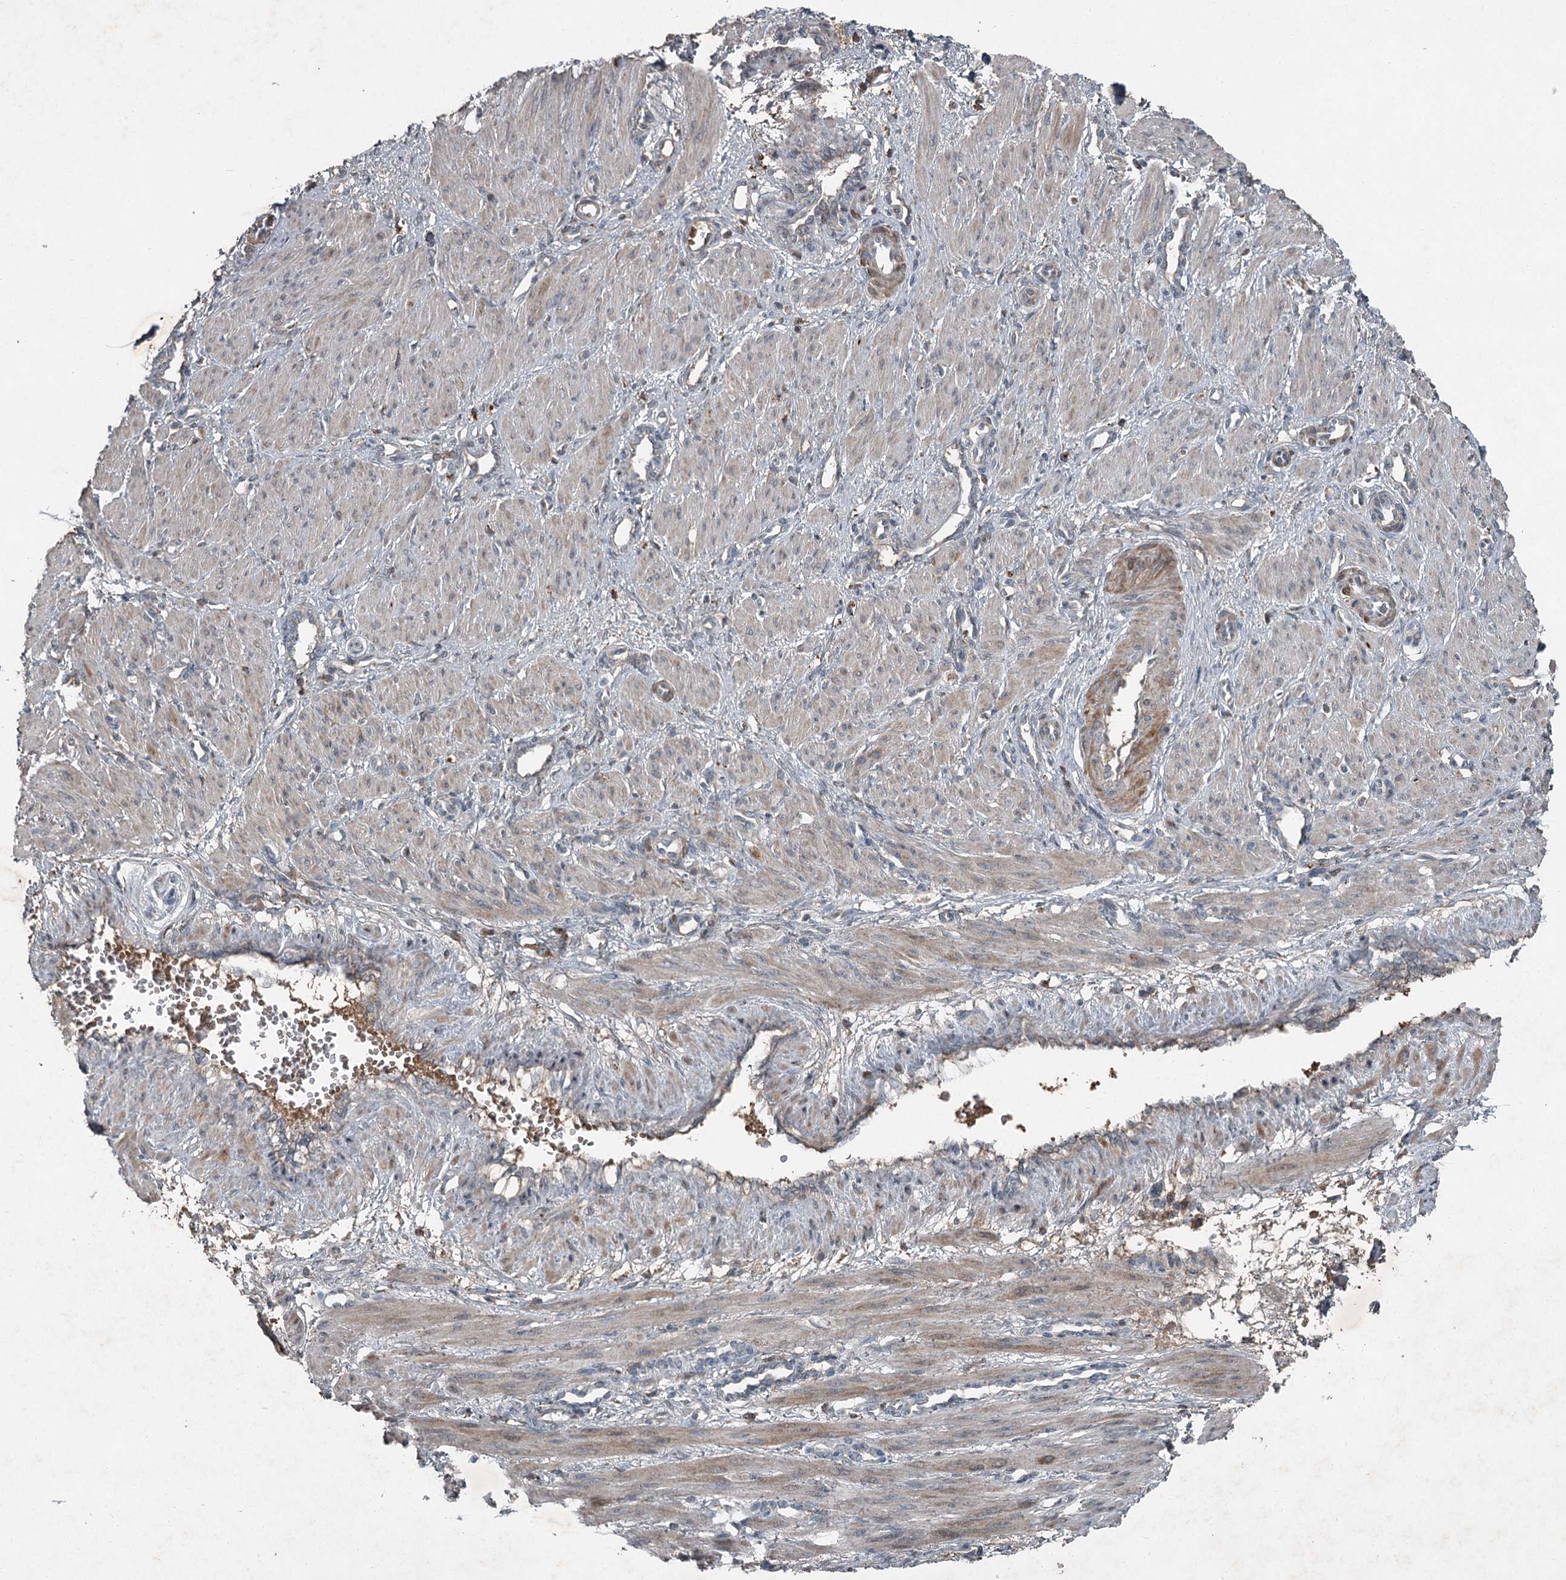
{"staining": {"intensity": "moderate", "quantity": "<25%", "location": "cytoplasmic/membranous"}, "tissue": "smooth muscle", "cell_type": "Smooth muscle cells", "image_type": "normal", "snomed": [{"axis": "morphology", "description": "Normal tissue, NOS"}, {"axis": "topography", "description": "Endometrium"}], "caption": "High-magnification brightfield microscopy of benign smooth muscle stained with DAB (3,3'-diaminobenzidine) (brown) and counterstained with hematoxylin (blue). smooth muscle cells exhibit moderate cytoplasmic/membranous positivity is identified in about<25% of cells.", "gene": "SLC39A8", "patient": {"sex": "female", "age": 33}}